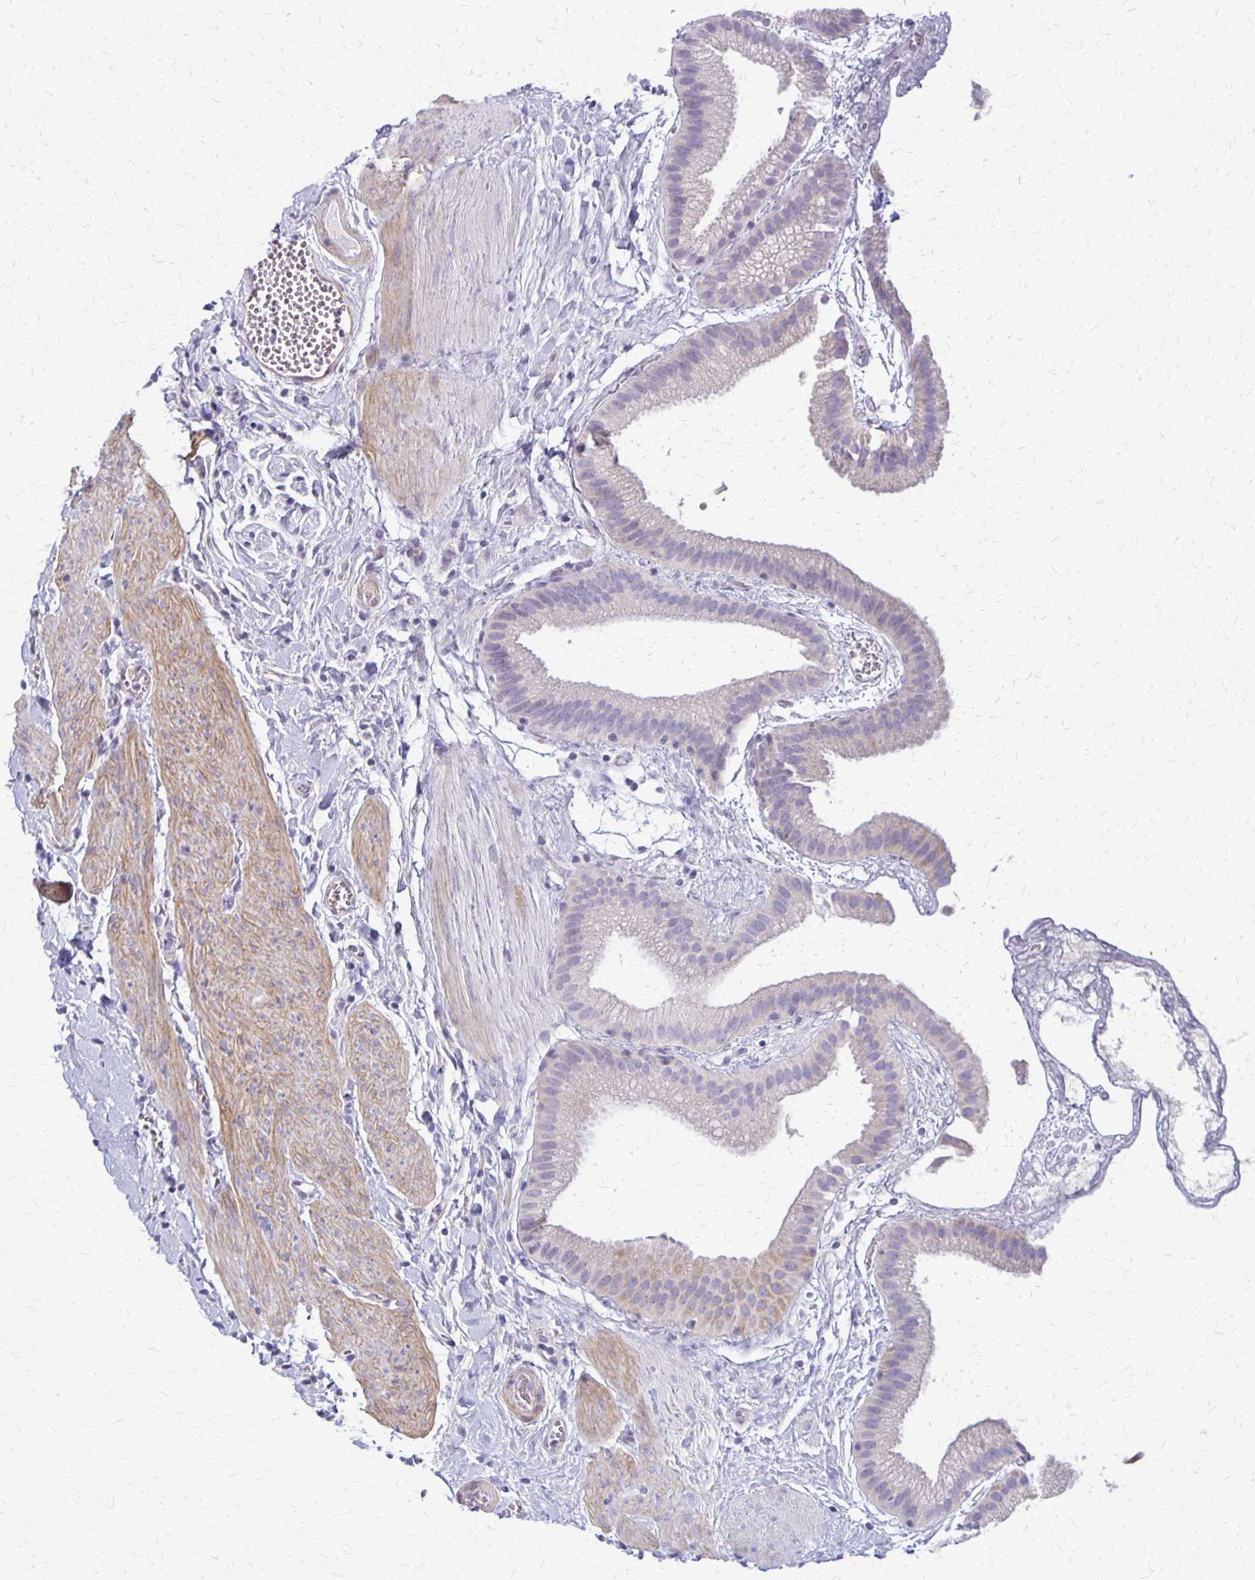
{"staining": {"intensity": "negative", "quantity": "none", "location": "none"}, "tissue": "gallbladder", "cell_type": "Glandular cells", "image_type": "normal", "snomed": [{"axis": "morphology", "description": "Normal tissue, NOS"}, {"axis": "topography", "description": "Gallbladder"}], "caption": "Immunohistochemistry image of normal gallbladder: gallbladder stained with DAB demonstrates no significant protein expression in glandular cells.", "gene": "RHOC", "patient": {"sex": "female", "age": 63}}